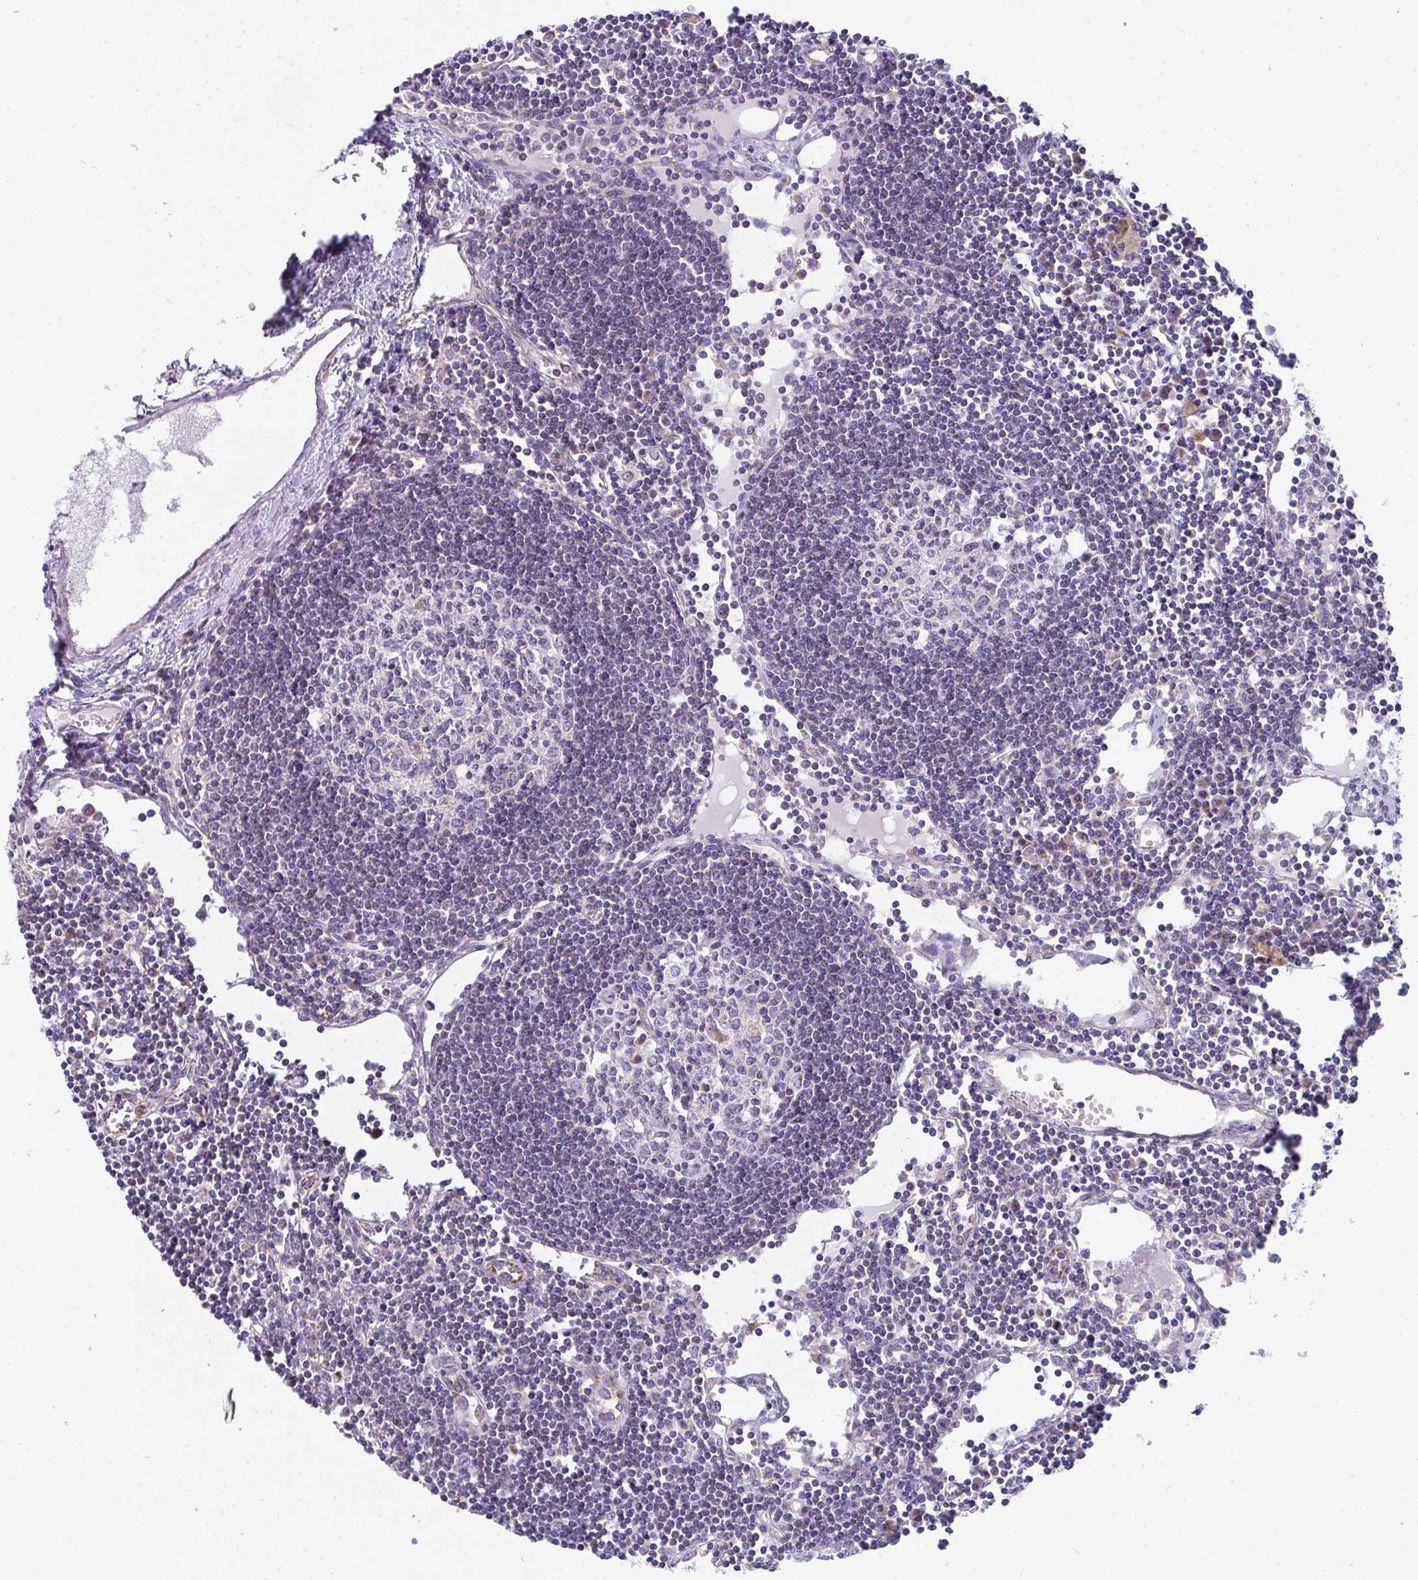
{"staining": {"intensity": "negative", "quantity": "none", "location": "none"}, "tissue": "lymph node", "cell_type": "Germinal center cells", "image_type": "normal", "snomed": [{"axis": "morphology", "description": "Normal tissue, NOS"}, {"axis": "topography", "description": "Lymph node"}], "caption": "DAB (3,3'-diaminobenzidine) immunohistochemical staining of unremarkable lymph node exhibits no significant positivity in germinal center cells.", "gene": "FAHD1", "patient": {"sex": "female", "age": 65}}